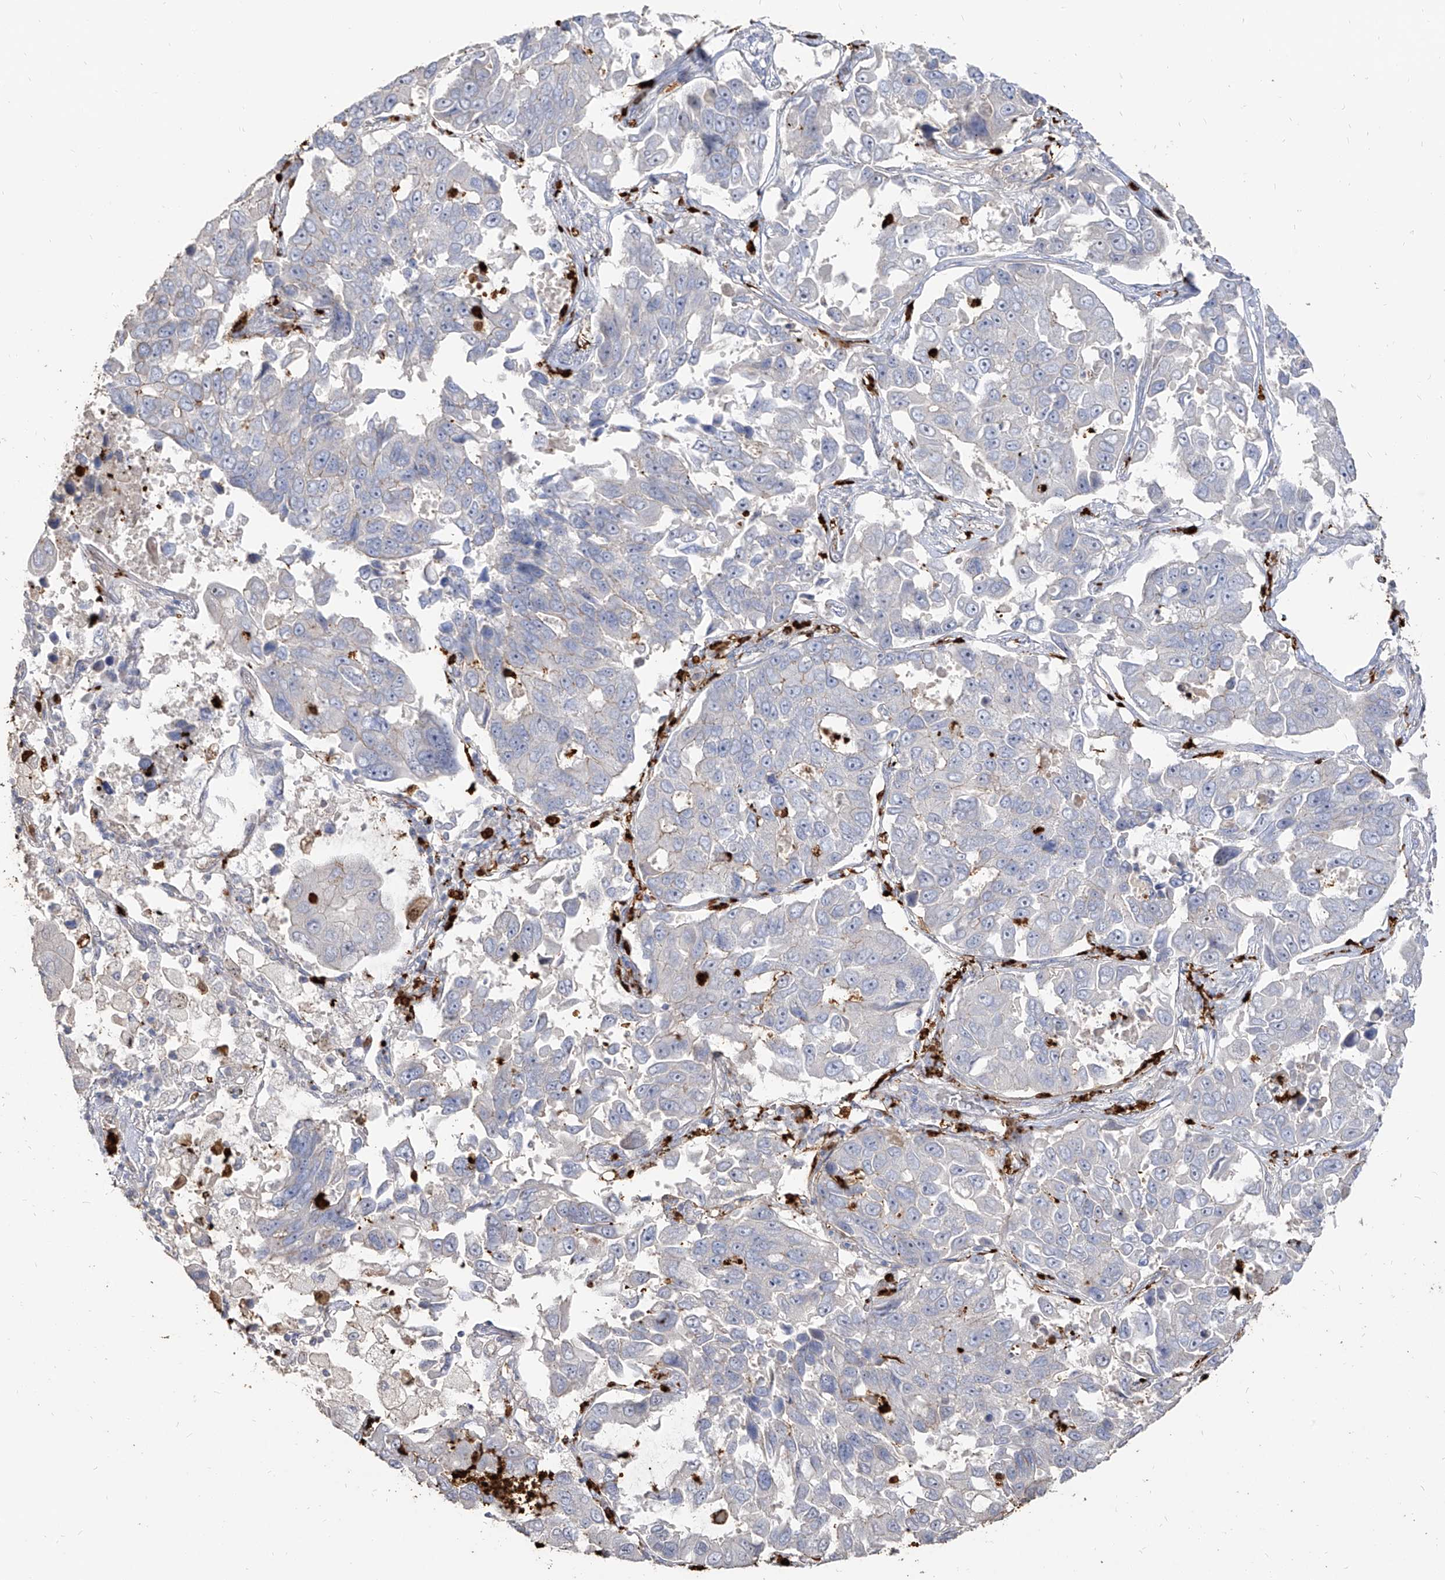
{"staining": {"intensity": "negative", "quantity": "none", "location": "none"}, "tissue": "lung cancer", "cell_type": "Tumor cells", "image_type": "cancer", "snomed": [{"axis": "morphology", "description": "Adenocarcinoma, NOS"}, {"axis": "topography", "description": "Lung"}], "caption": "There is no significant staining in tumor cells of lung cancer.", "gene": "ZNF227", "patient": {"sex": "male", "age": 64}}